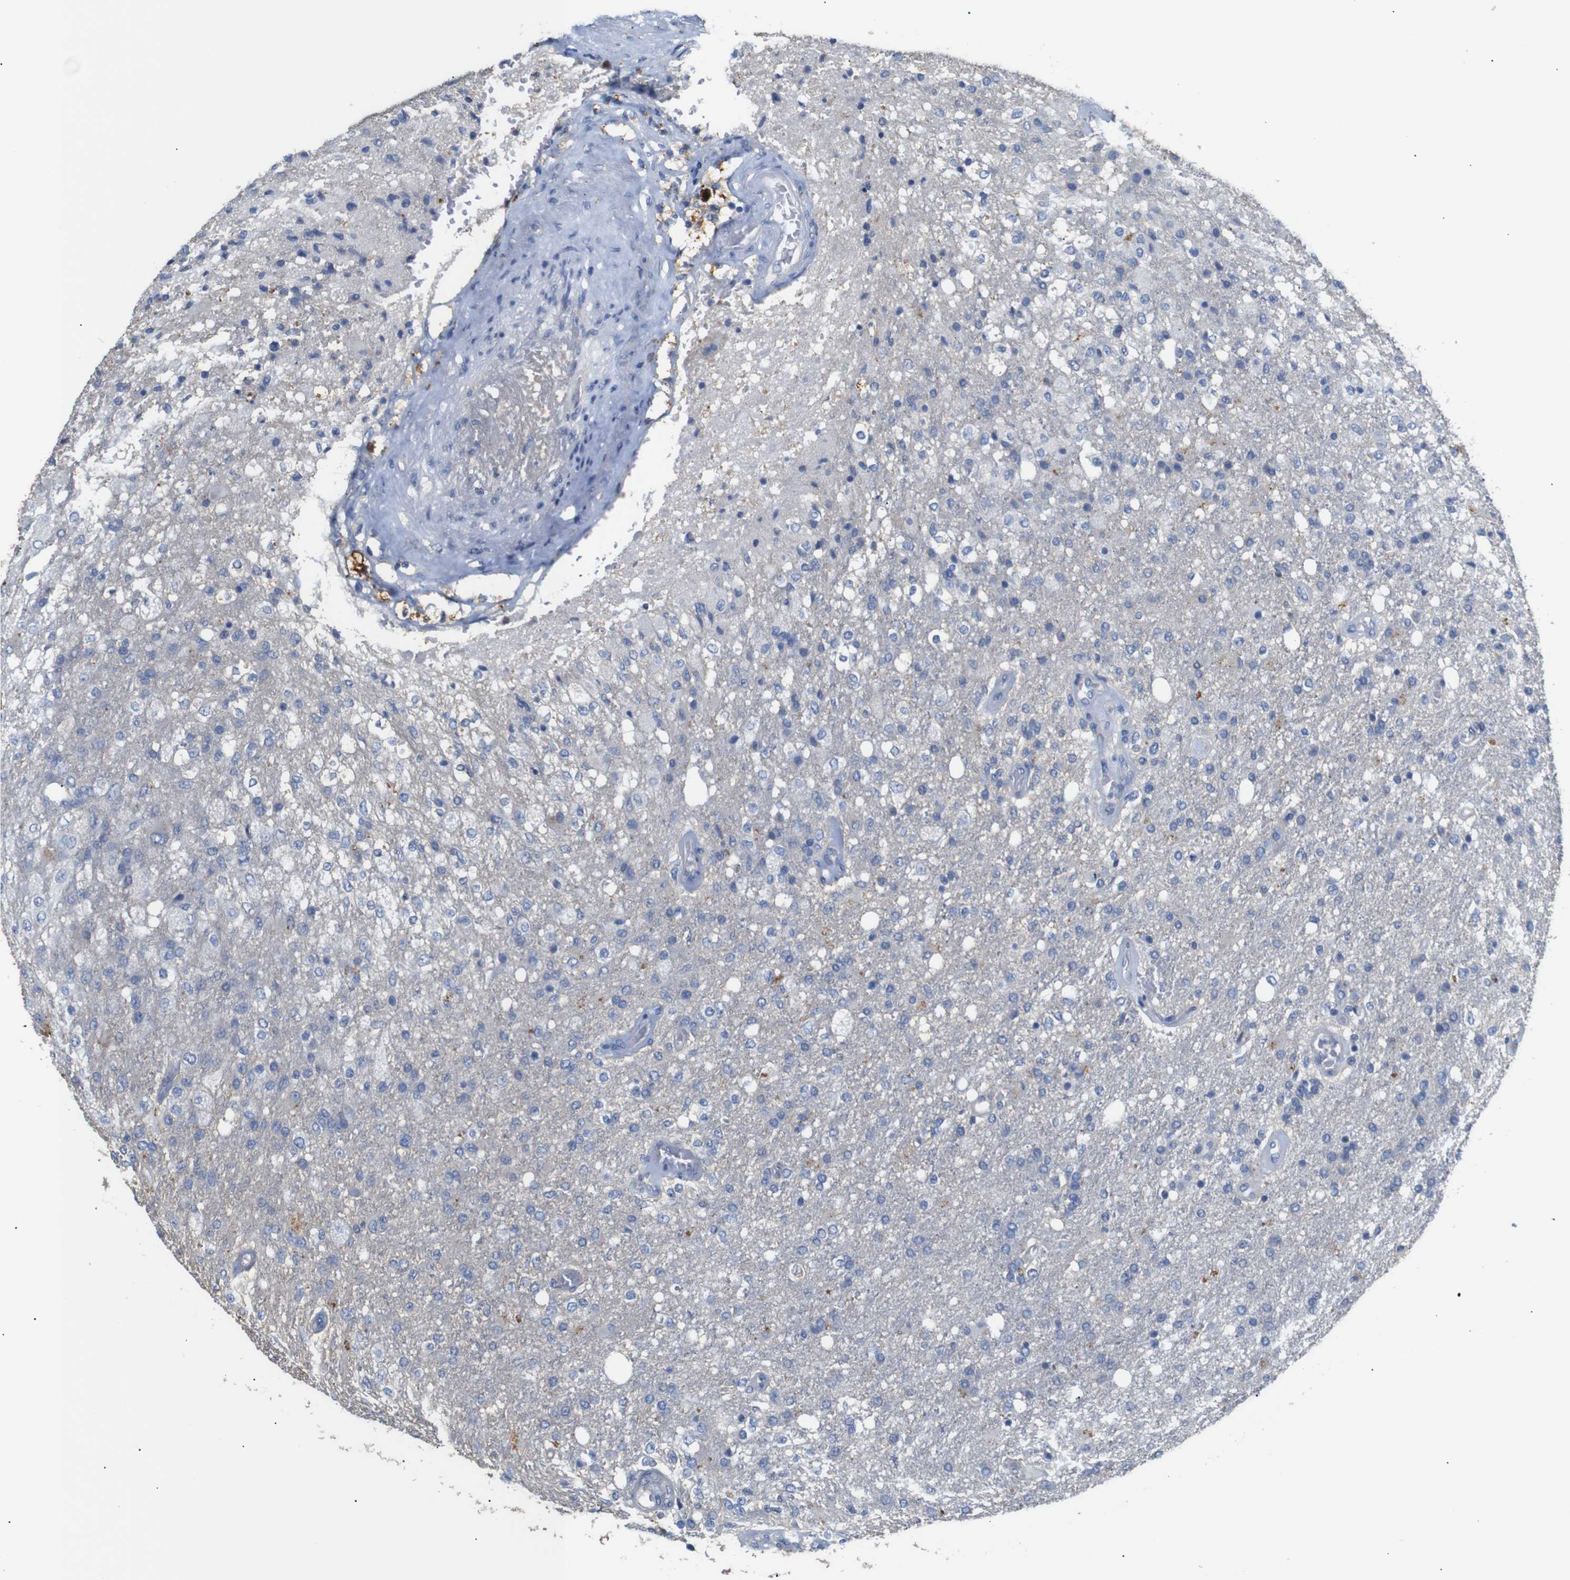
{"staining": {"intensity": "negative", "quantity": "none", "location": "none"}, "tissue": "glioma", "cell_type": "Tumor cells", "image_type": "cancer", "snomed": [{"axis": "morphology", "description": "Normal tissue, NOS"}, {"axis": "morphology", "description": "Glioma, malignant, High grade"}, {"axis": "topography", "description": "Cerebral cortex"}], "caption": "DAB (3,3'-diaminobenzidine) immunohistochemical staining of human malignant high-grade glioma exhibits no significant expression in tumor cells. The staining is performed using DAB brown chromogen with nuclei counter-stained in using hematoxylin.", "gene": "ALOX15", "patient": {"sex": "male", "age": 77}}